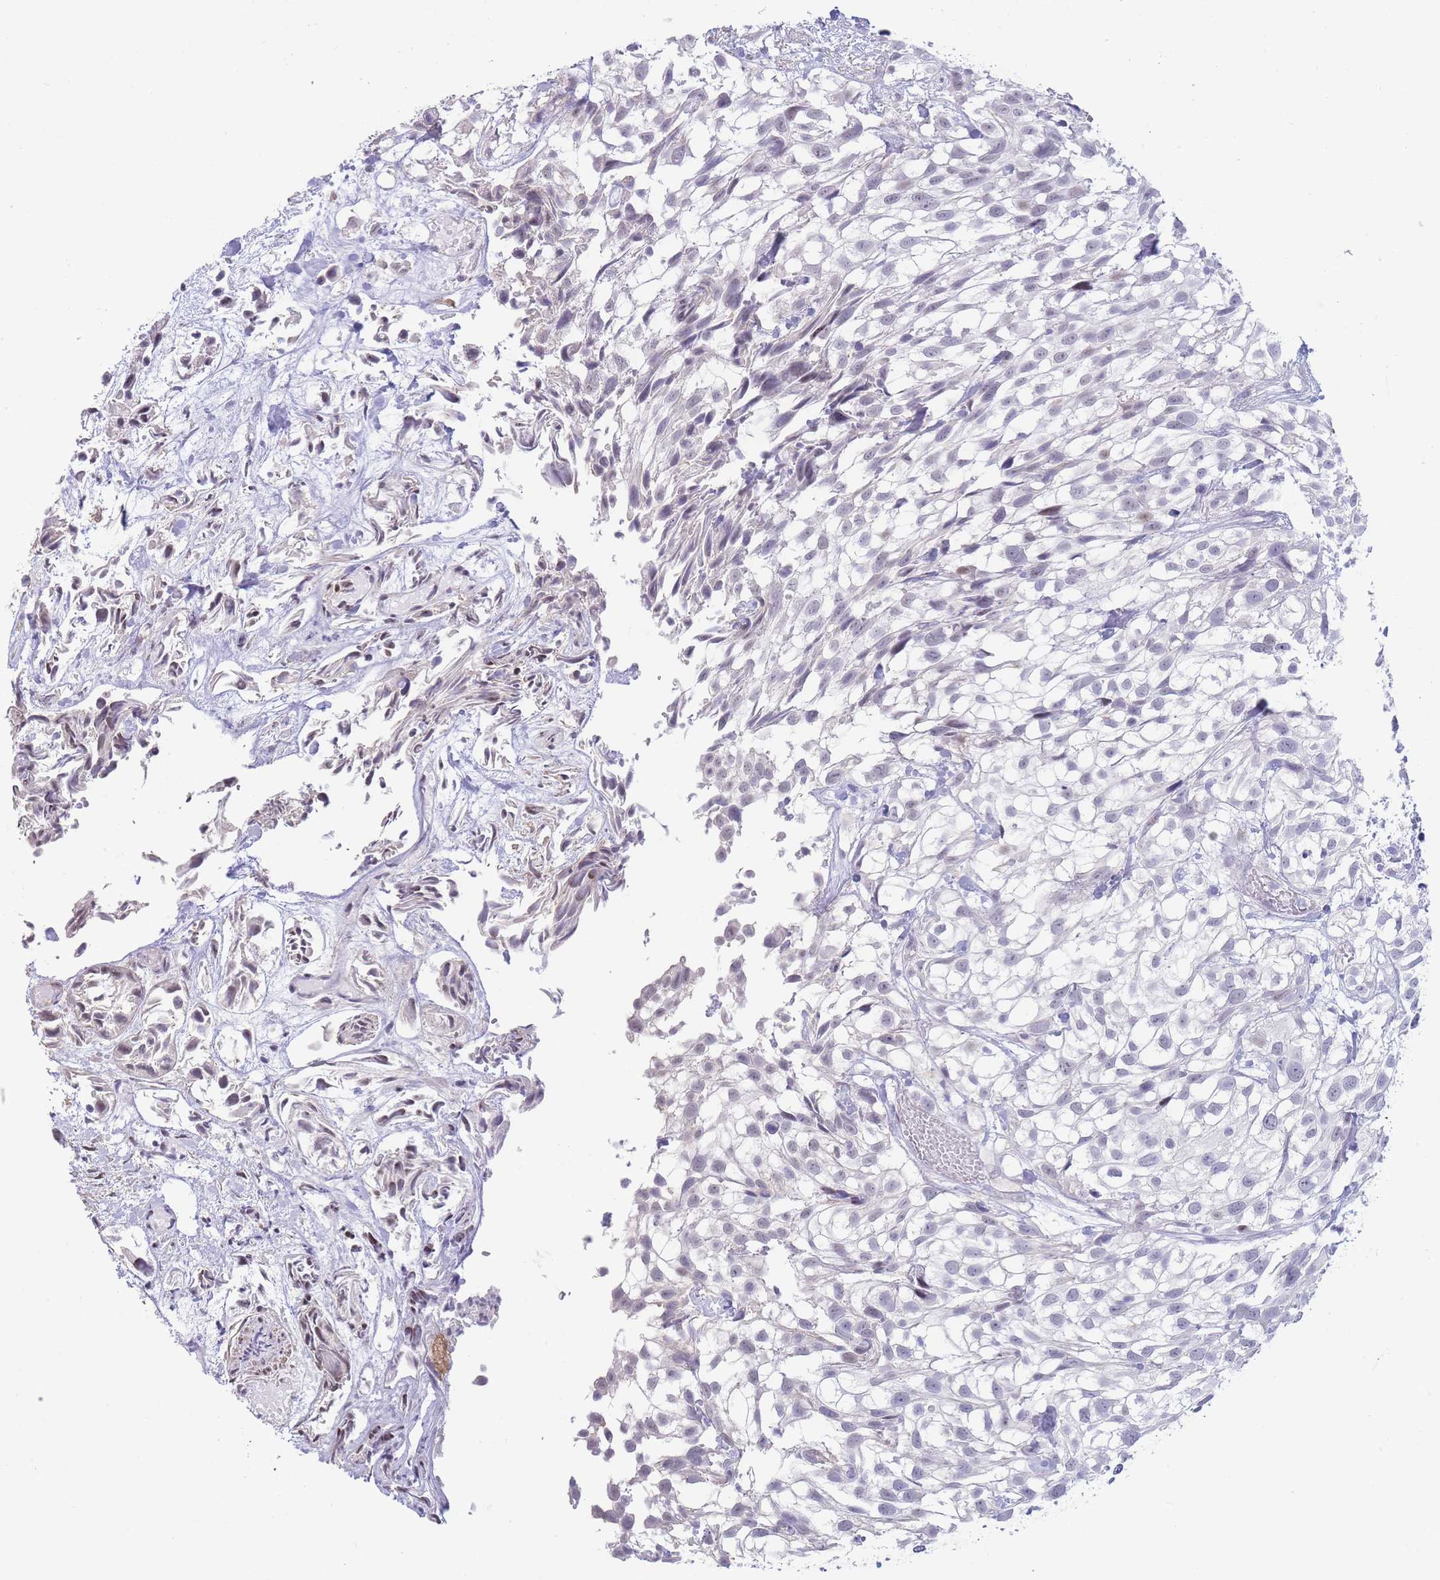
{"staining": {"intensity": "negative", "quantity": "none", "location": "none"}, "tissue": "urothelial cancer", "cell_type": "Tumor cells", "image_type": "cancer", "snomed": [{"axis": "morphology", "description": "Urothelial carcinoma, High grade"}, {"axis": "topography", "description": "Urinary bladder"}], "caption": "Urothelial carcinoma (high-grade) was stained to show a protein in brown. There is no significant staining in tumor cells.", "gene": "ASAP3", "patient": {"sex": "male", "age": 56}}